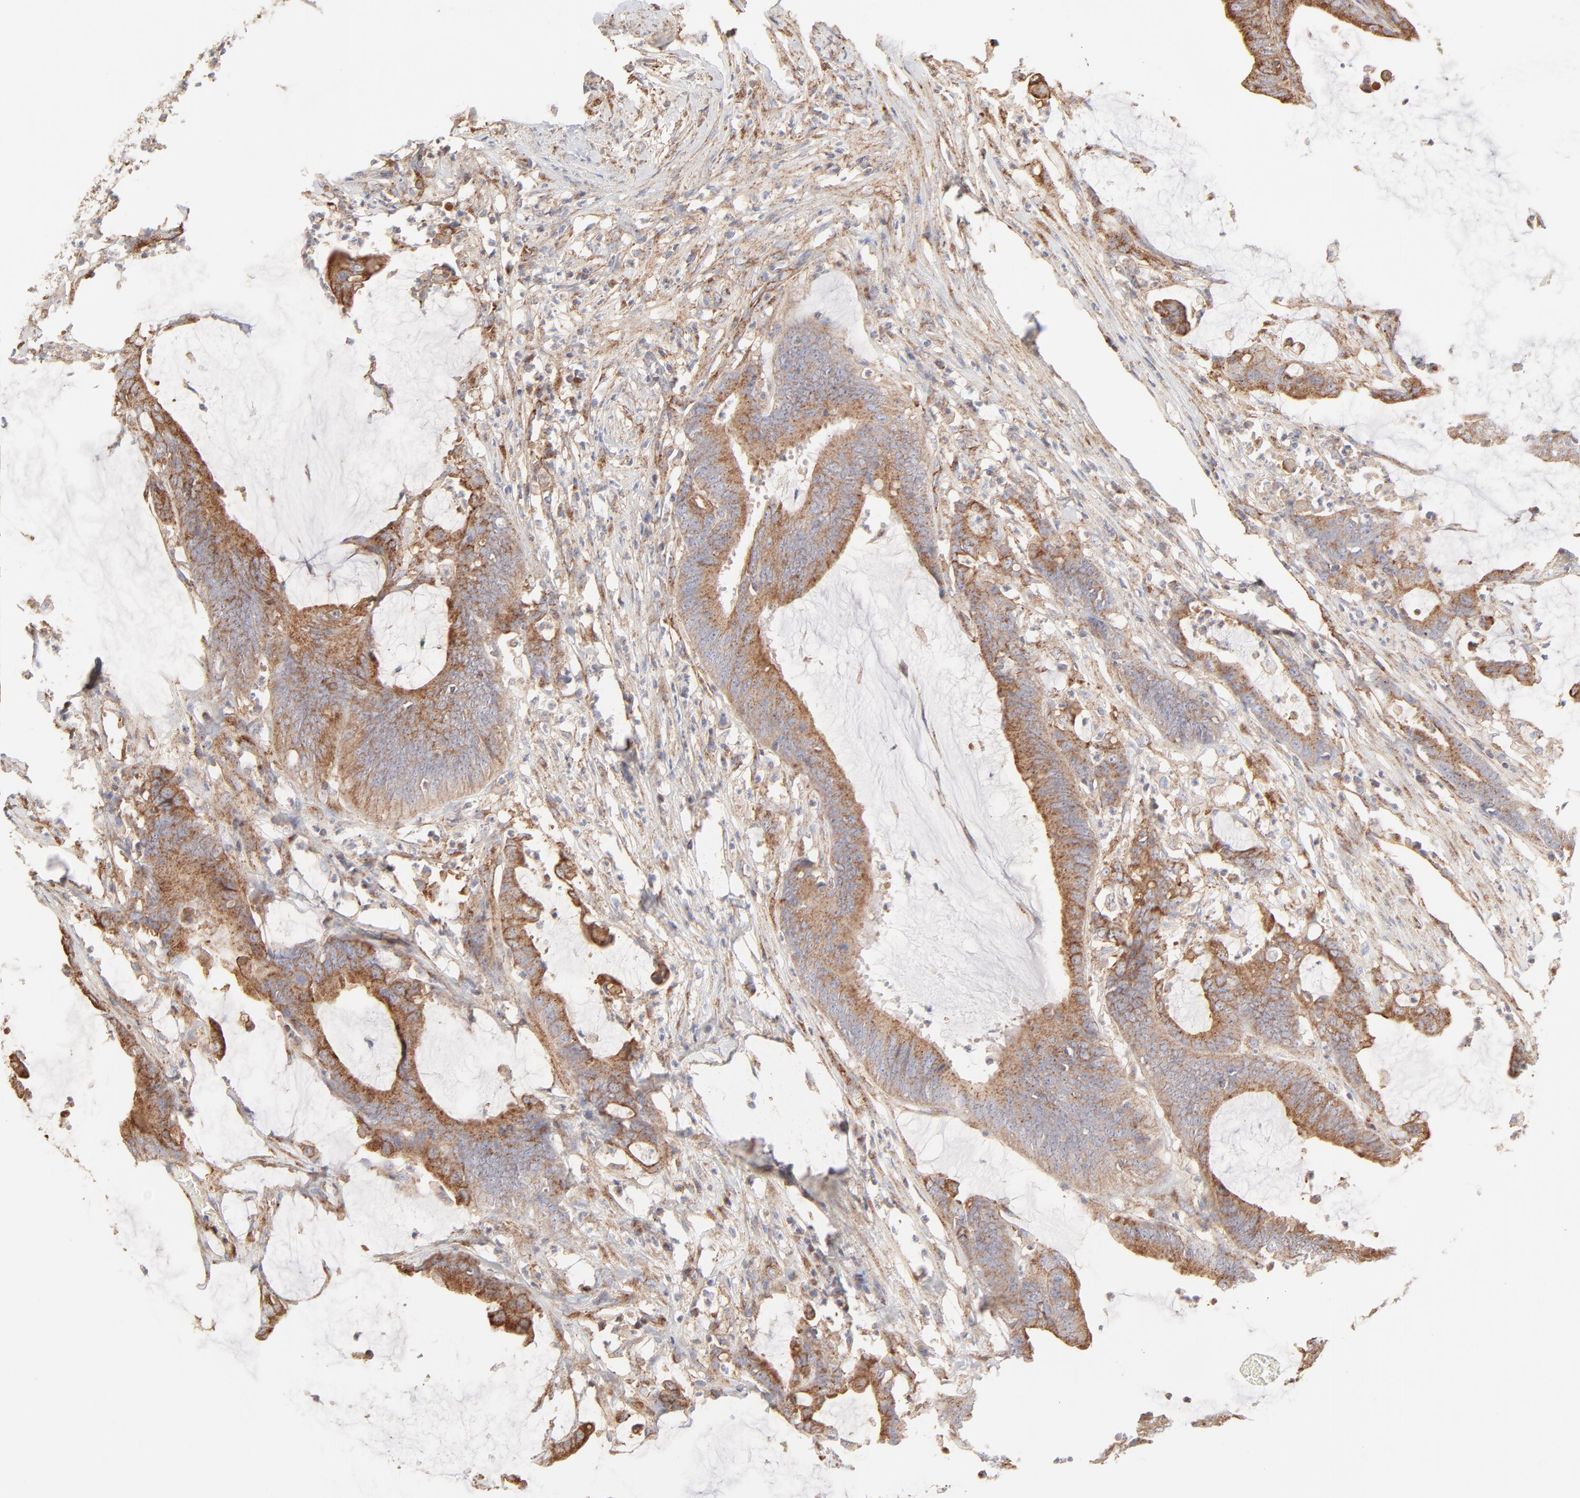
{"staining": {"intensity": "moderate", "quantity": ">75%", "location": "cytoplasmic/membranous"}, "tissue": "colorectal cancer", "cell_type": "Tumor cells", "image_type": "cancer", "snomed": [{"axis": "morphology", "description": "Adenocarcinoma, NOS"}, {"axis": "topography", "description": "Rectum"}], "caption": "Tumor cells demonstrate medium levels of moderate cytoplasmic/membranous positivity in approximately >75% of cells in colorectal cancer. (brown staining indicates protein expression, while blue staining denotes nuclei).", "gene": "CLTB", "patient": {"sex": "female", "age": 66}}